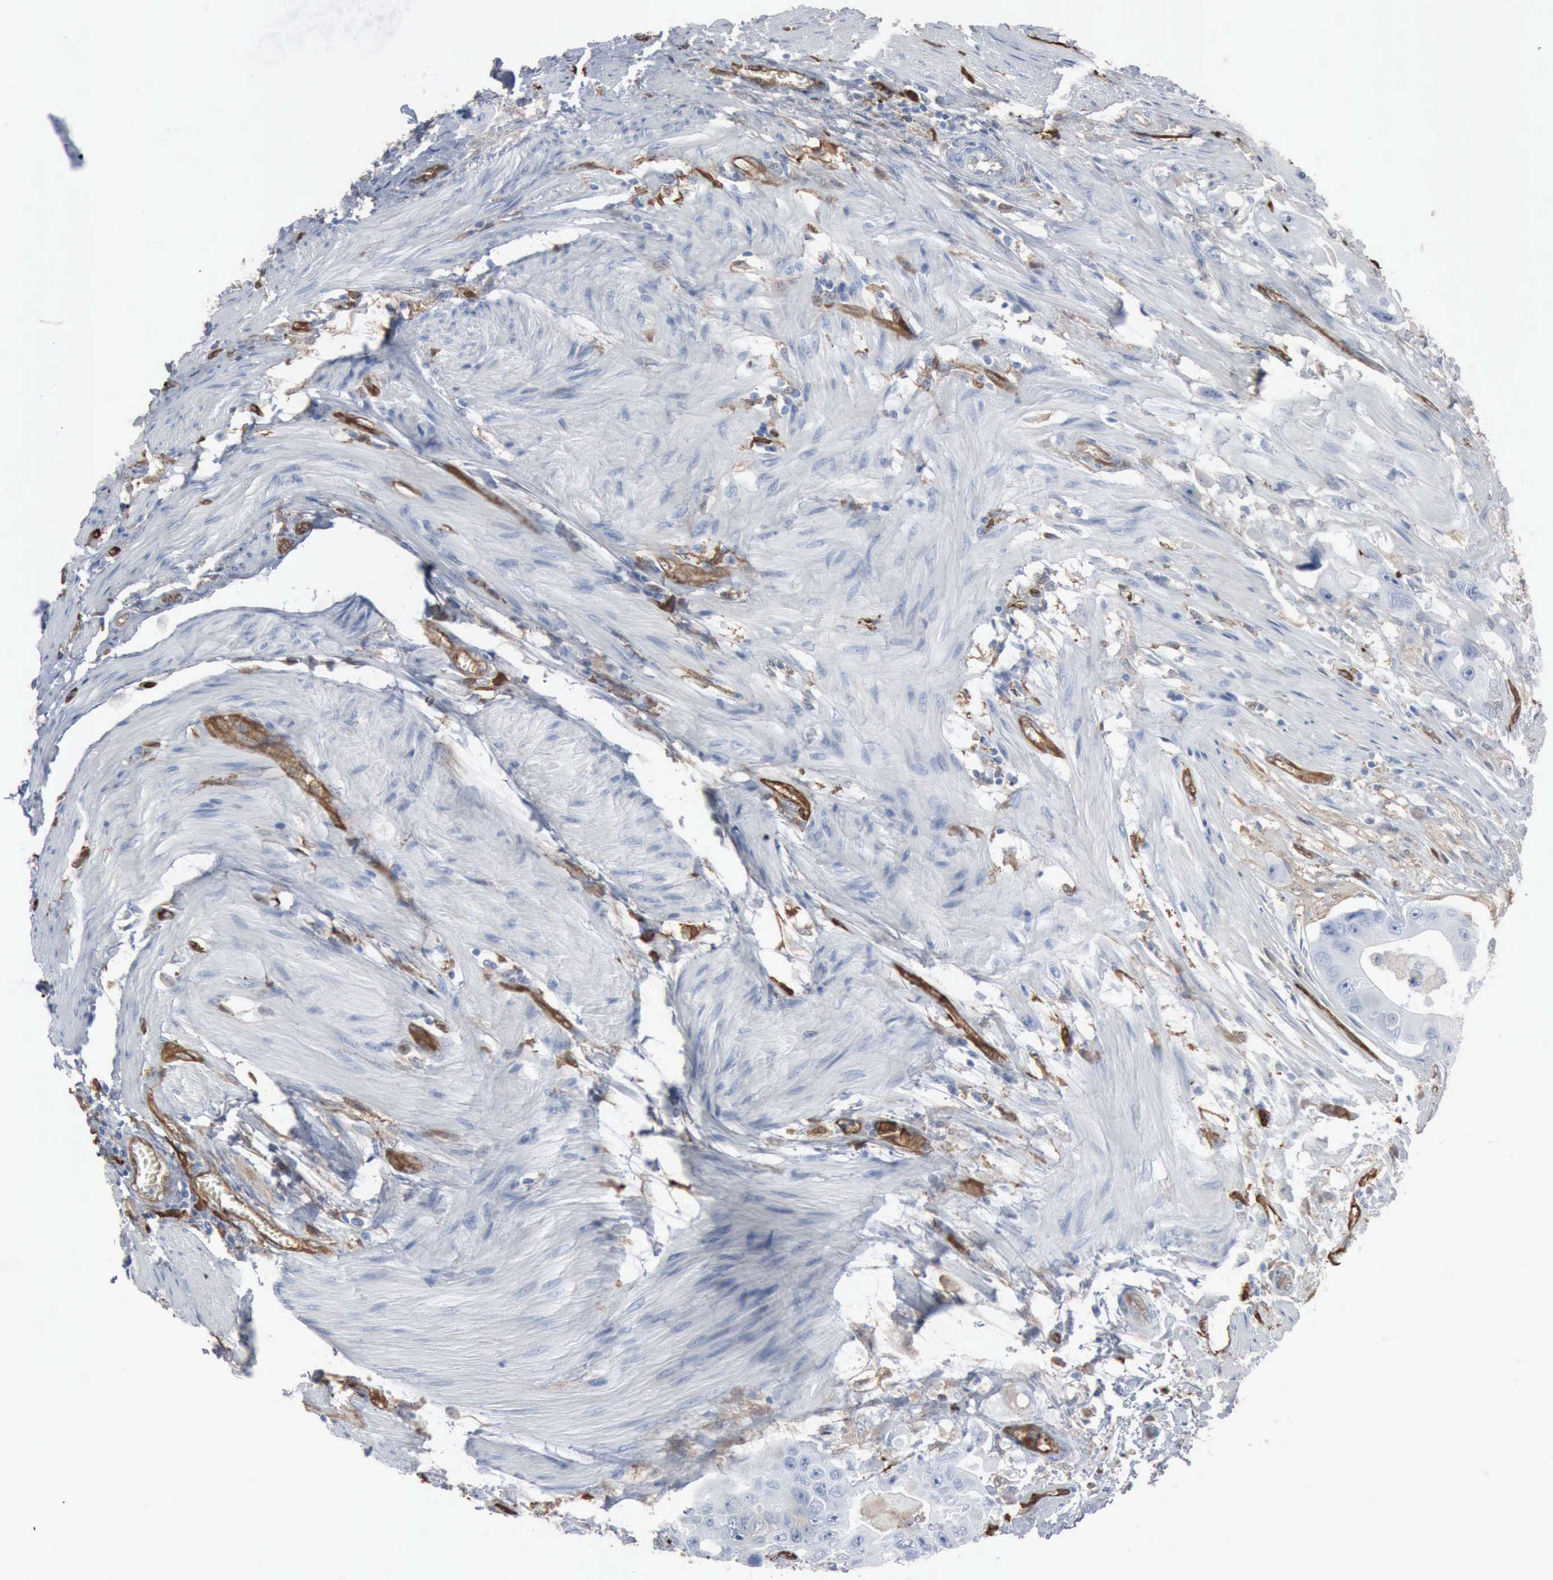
{"staining": {"intensity": "moderate", "quantity": "<25%", "location": "cytoplasmic/membranous"}, "tissue": "colorectal cancer", "cell_type": "Tumor cells", "image_type": "cancer", "snomed": [{"axis": "morphology", "description": "Adenocarcinoma, NOS"}, {"axis": "topography", "description": "Colon"}], "caption": "Immunohistochemical staining of colorectal cancer exhibits moderate cytoplasmic/membranous protein positivity in approximately <25% of tumor cells.", "gene": "FSCN1", "patient": {"sex": "female", "age": 46}}